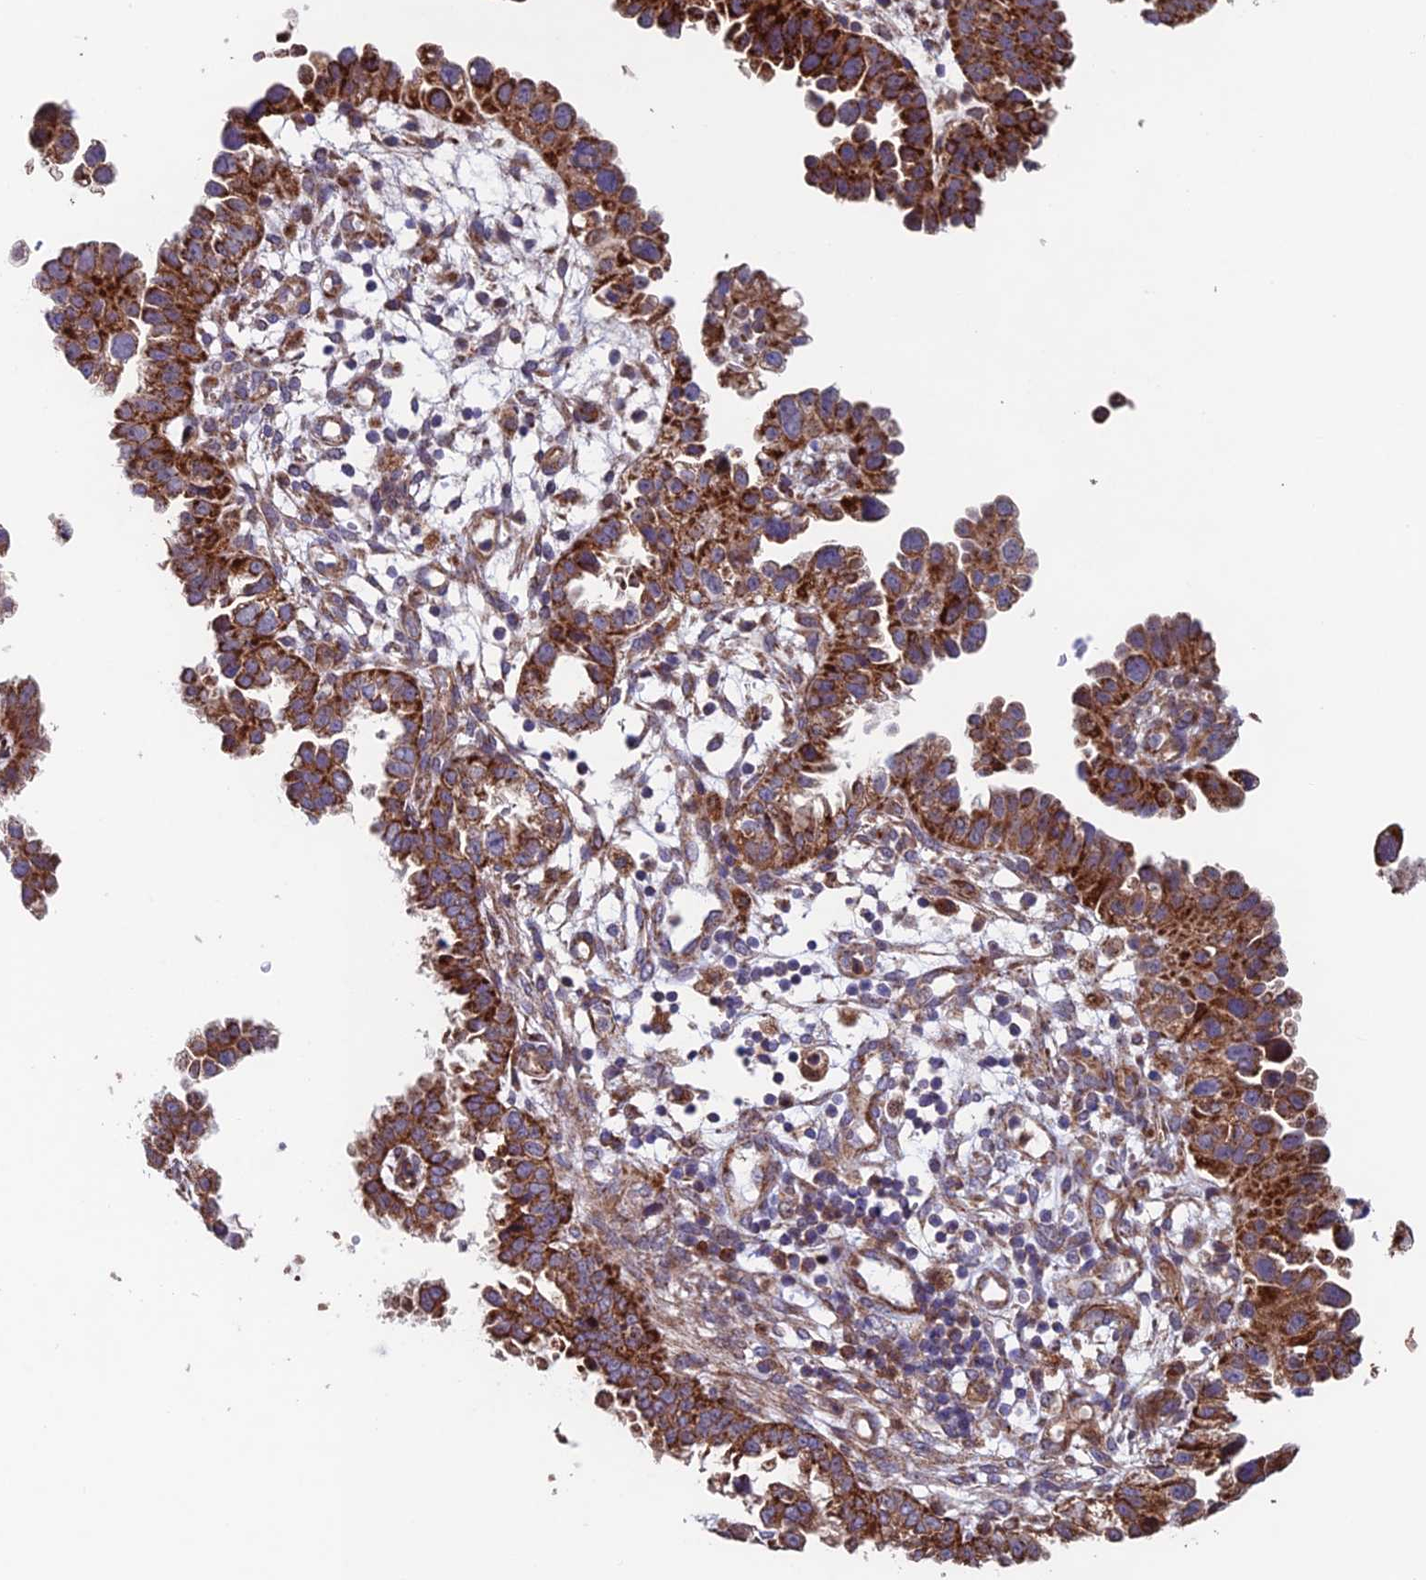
{"staining": {"intensity": "strong", "quantity": ">75%", "location": "cytoplasmic/membranous"}, "tissue": "endometrial cancer", "cell_type": "Tumor cells", "image_type": "cancer", "snomed": [{"axis": "morphology", "description": "Adenocarcinoma, NOS"}, {"axis": "topography", "description": "Endometrium"}], "caption": "There is high levels of strong cytoplasmic/membranous staining in tumor cells of endometrial adenocarcinoma, as demonstrated by immunohistochemical staining (brown color).", "gene": "MRPL1", "patient": {"sex": "female", "age": 85}}